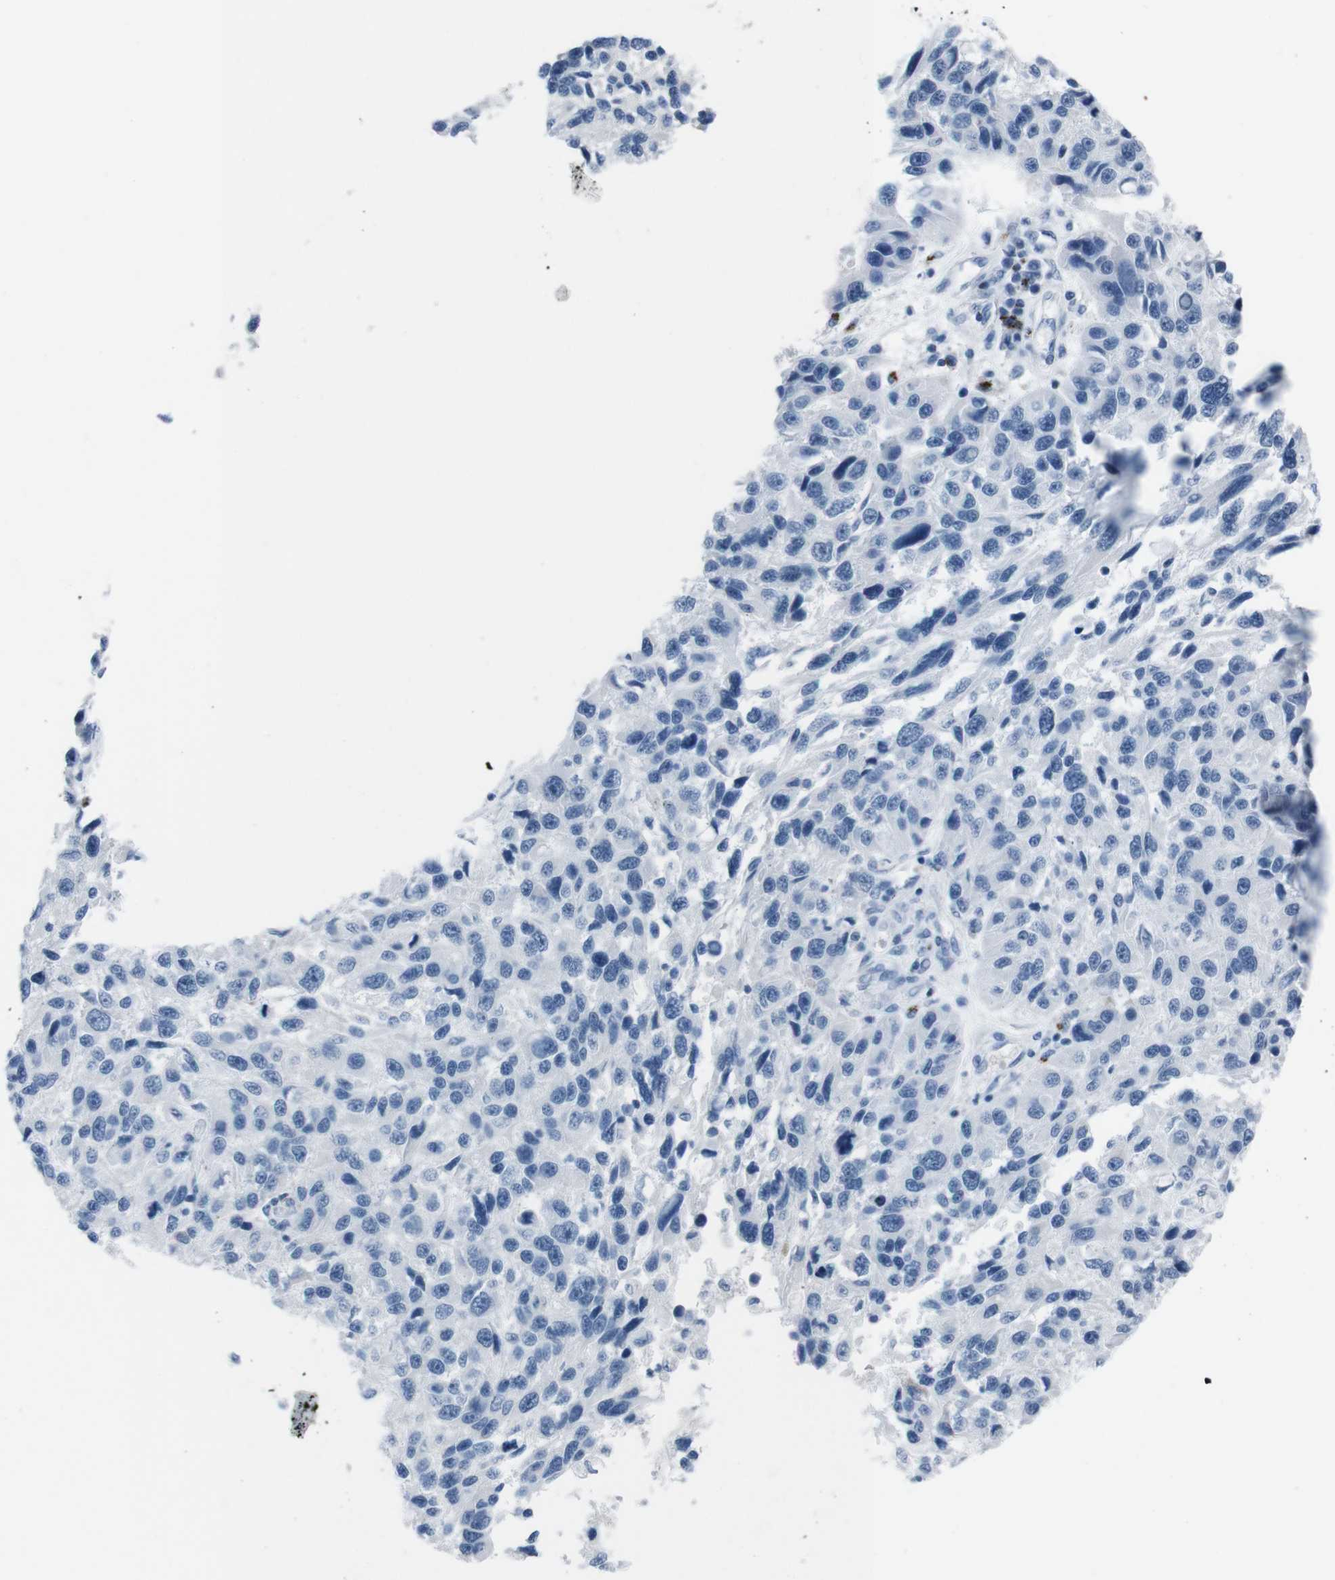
{"staining": {"intensity": "negative", "quantity": "none", "location": "none"}, "tissue": "melanoma", "cell_type": "Tumor cells", "image_type": "cancer", "snomed": [{"axis": "morphology", "description": "Malignant melanoma, NOS"}, {"axis": "topography", "description": "Skin"}], "caption": "The image shows no significant staining in tumor cells of melanoma. Brightfield microscopy of IHC stained with DAB (brown) and hematoxylin (blue), captured at high magnification.", "gene": "ST6GAL1", "patient": {"sex": "male", "age": 53}}